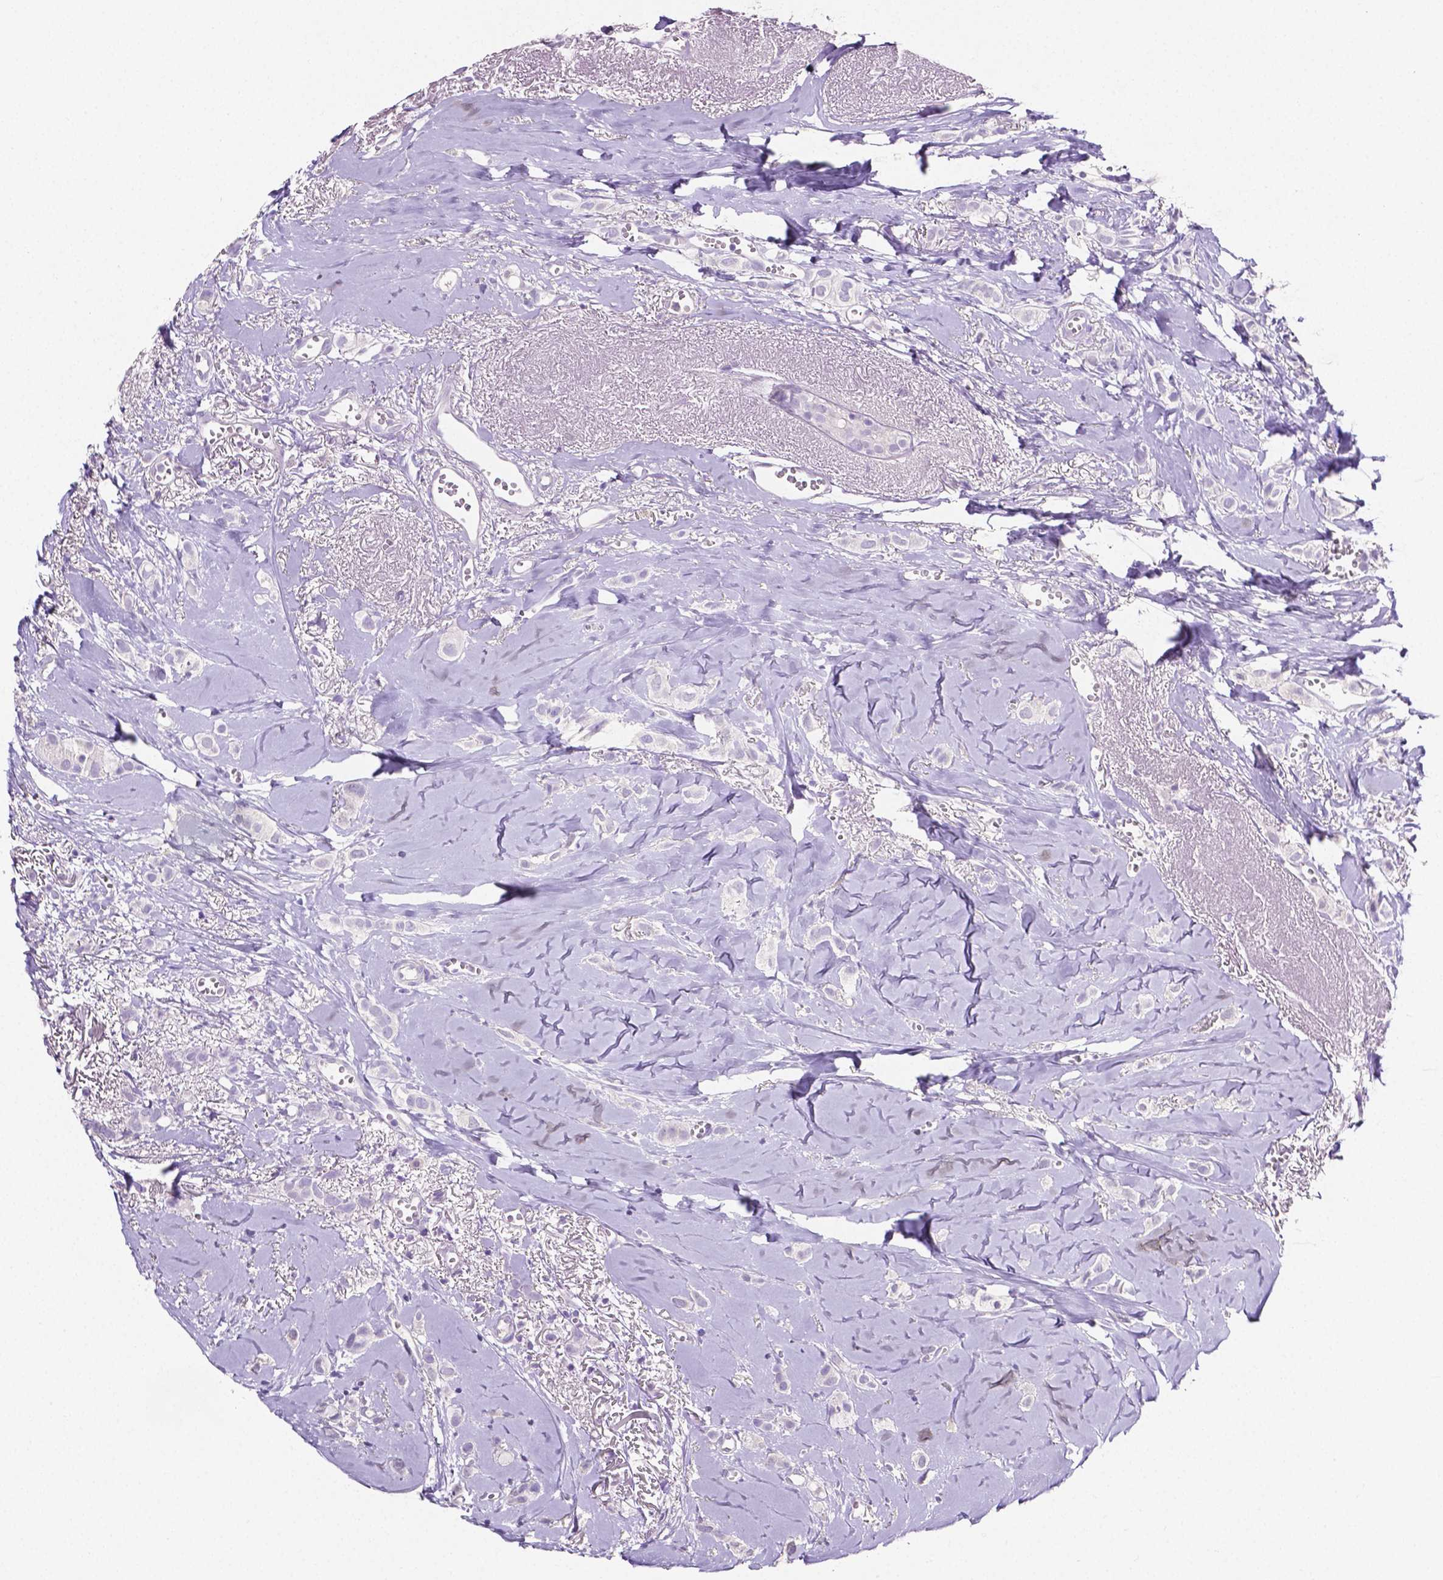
{"staining": {"intensity": "negative", "quantity": "none", "location": "none"}, "tissue": "breast cancer", "cell_type": "Tumor cells", "image_type": "cancer", "snomed": [{"axis": "morphology", "description": "Duct carcinoma"}, {"axis": "topography", "description": "Breast"}], "caption": "This is an immunohistochemistry (IHC) micrograph of infiltrating ductal carcinoma (breast). There is no expression in tumor cells.", "gene": "SLC22A2", "patient": {"sex": "female", "age": 85}}